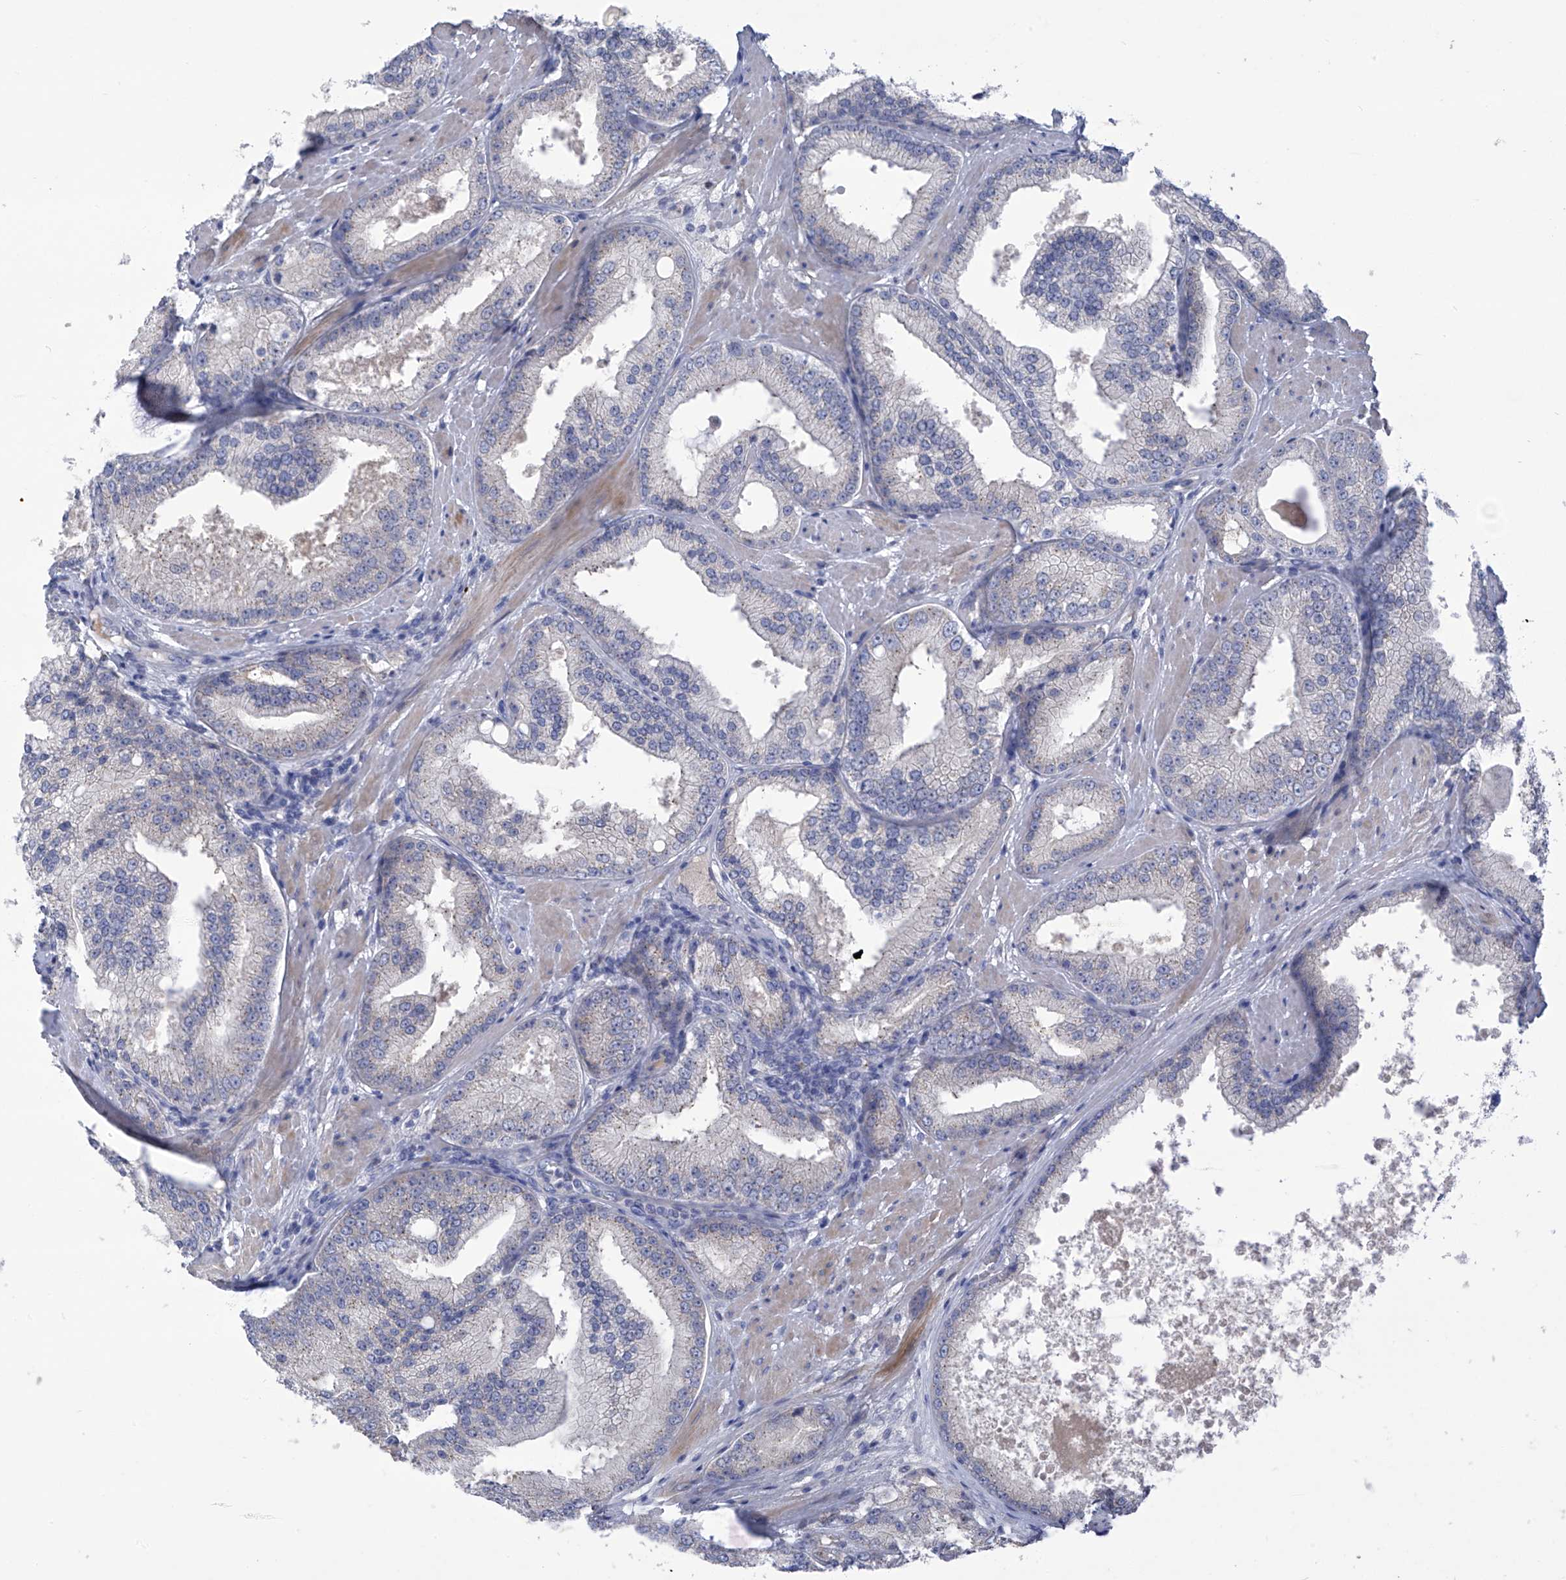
{"staining": {"intensity": "negative", "quantity": "none", "location": "none"}, "tissue": "prostate cancer", "cell_type": "Tumor cells", "image_type": "cancer", "snomed": [{"axis": "morphology", "description": "Adenocarcinoma, Low grade"}, {"axis": "topography", "description": "Prostate"}], "caption": "IHC histopathology image of human prostate cancer stained for a protein (brown), which exhibits no expression in tumor cells.", "gene": "SLCO4A1", "patient": {"sex": "male", "age": 67}}